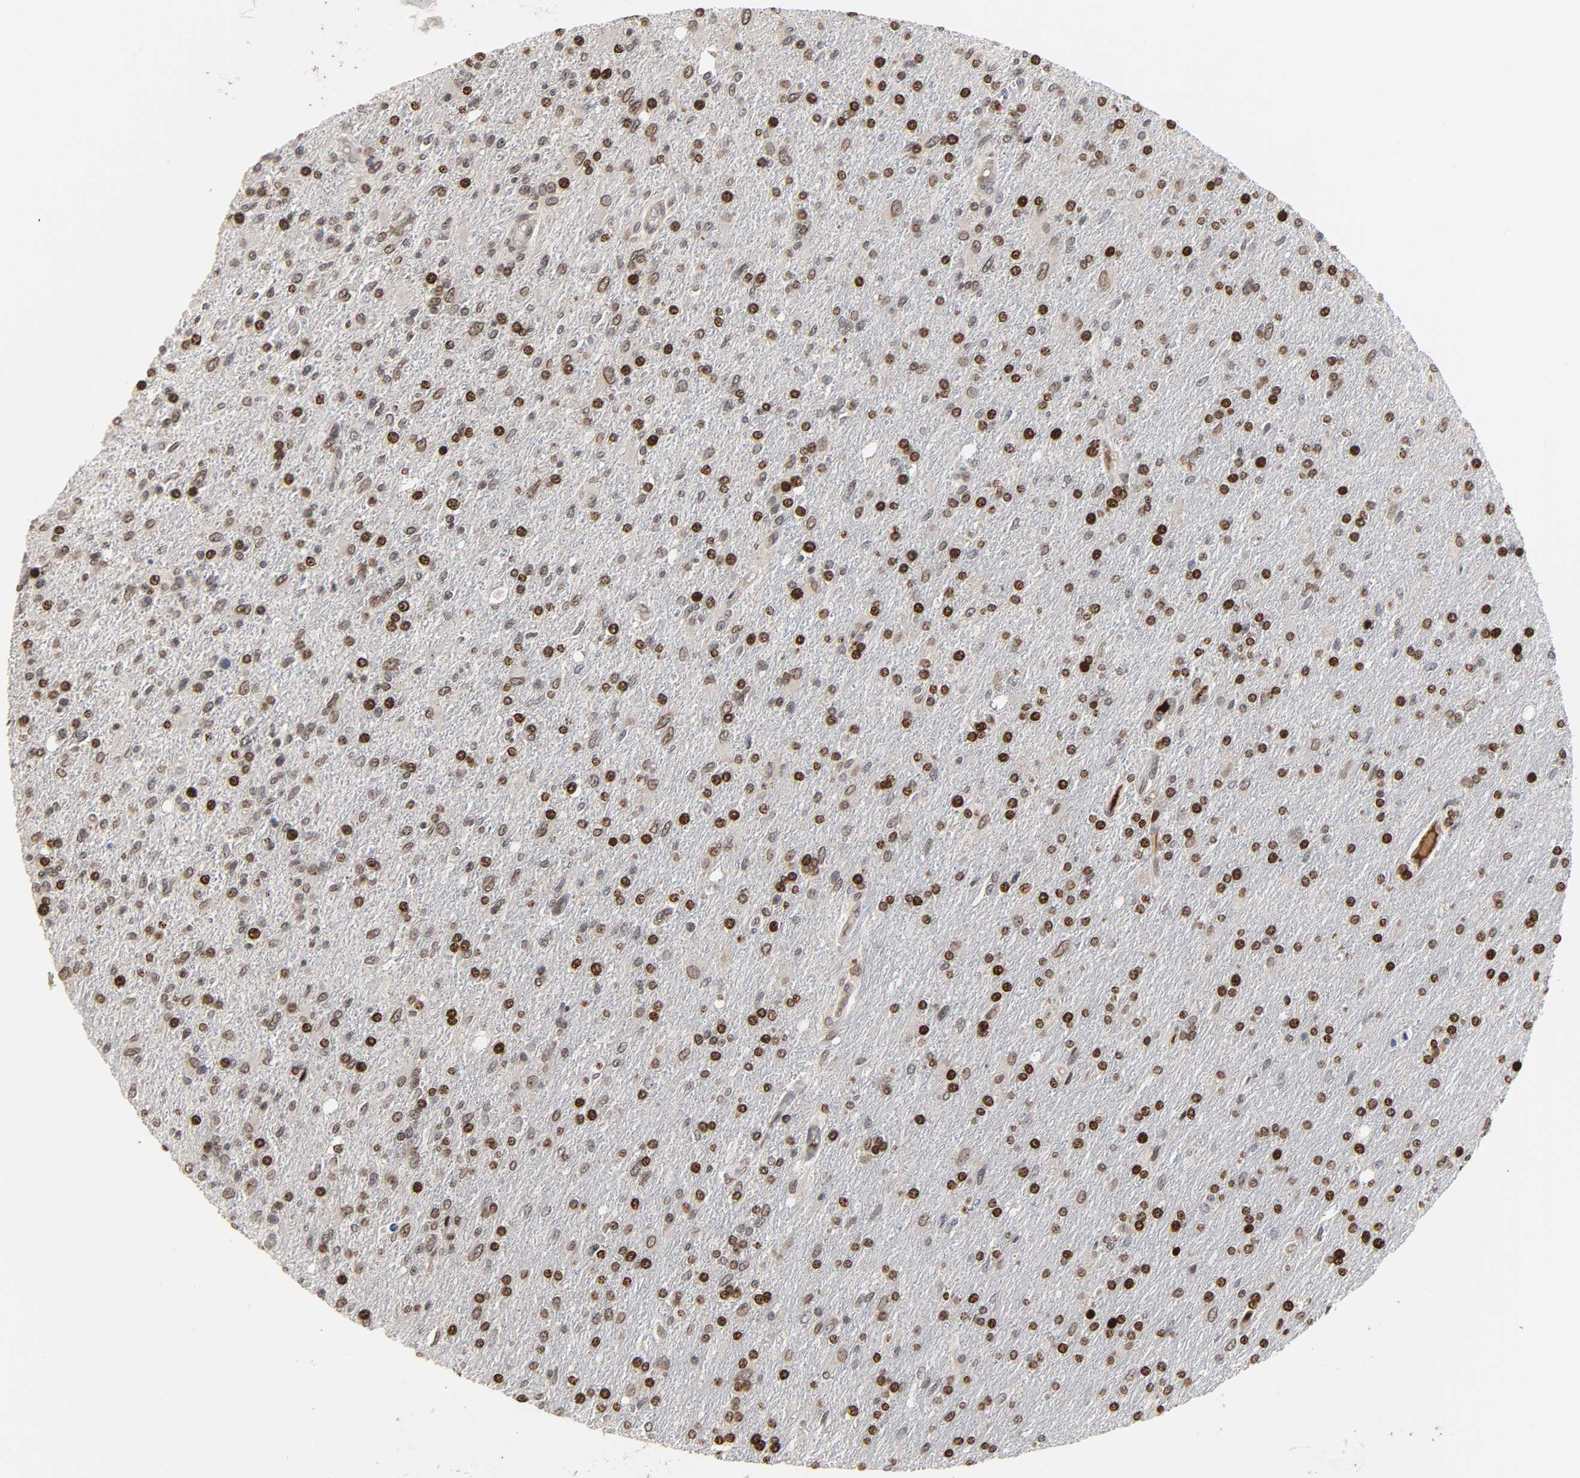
{"staining": {"intensity": "strong", "quantity": ">75%", "location": "nuclear"}, "tissue": "glioma", "cell_type": "Tumor cells", "image_type": "cancer", "snomed": [{"axis": "morphology", "description": "Glioma, malignant, High grade"}, {"axis": "topography", "description": "Cerebral cortex"}], "caption": "An image of glioma stained for a protein shows strong nuclear brown staining in tumor cells.", "gene": "CPN2", "patient": {"sex": "male", "age": 76}}